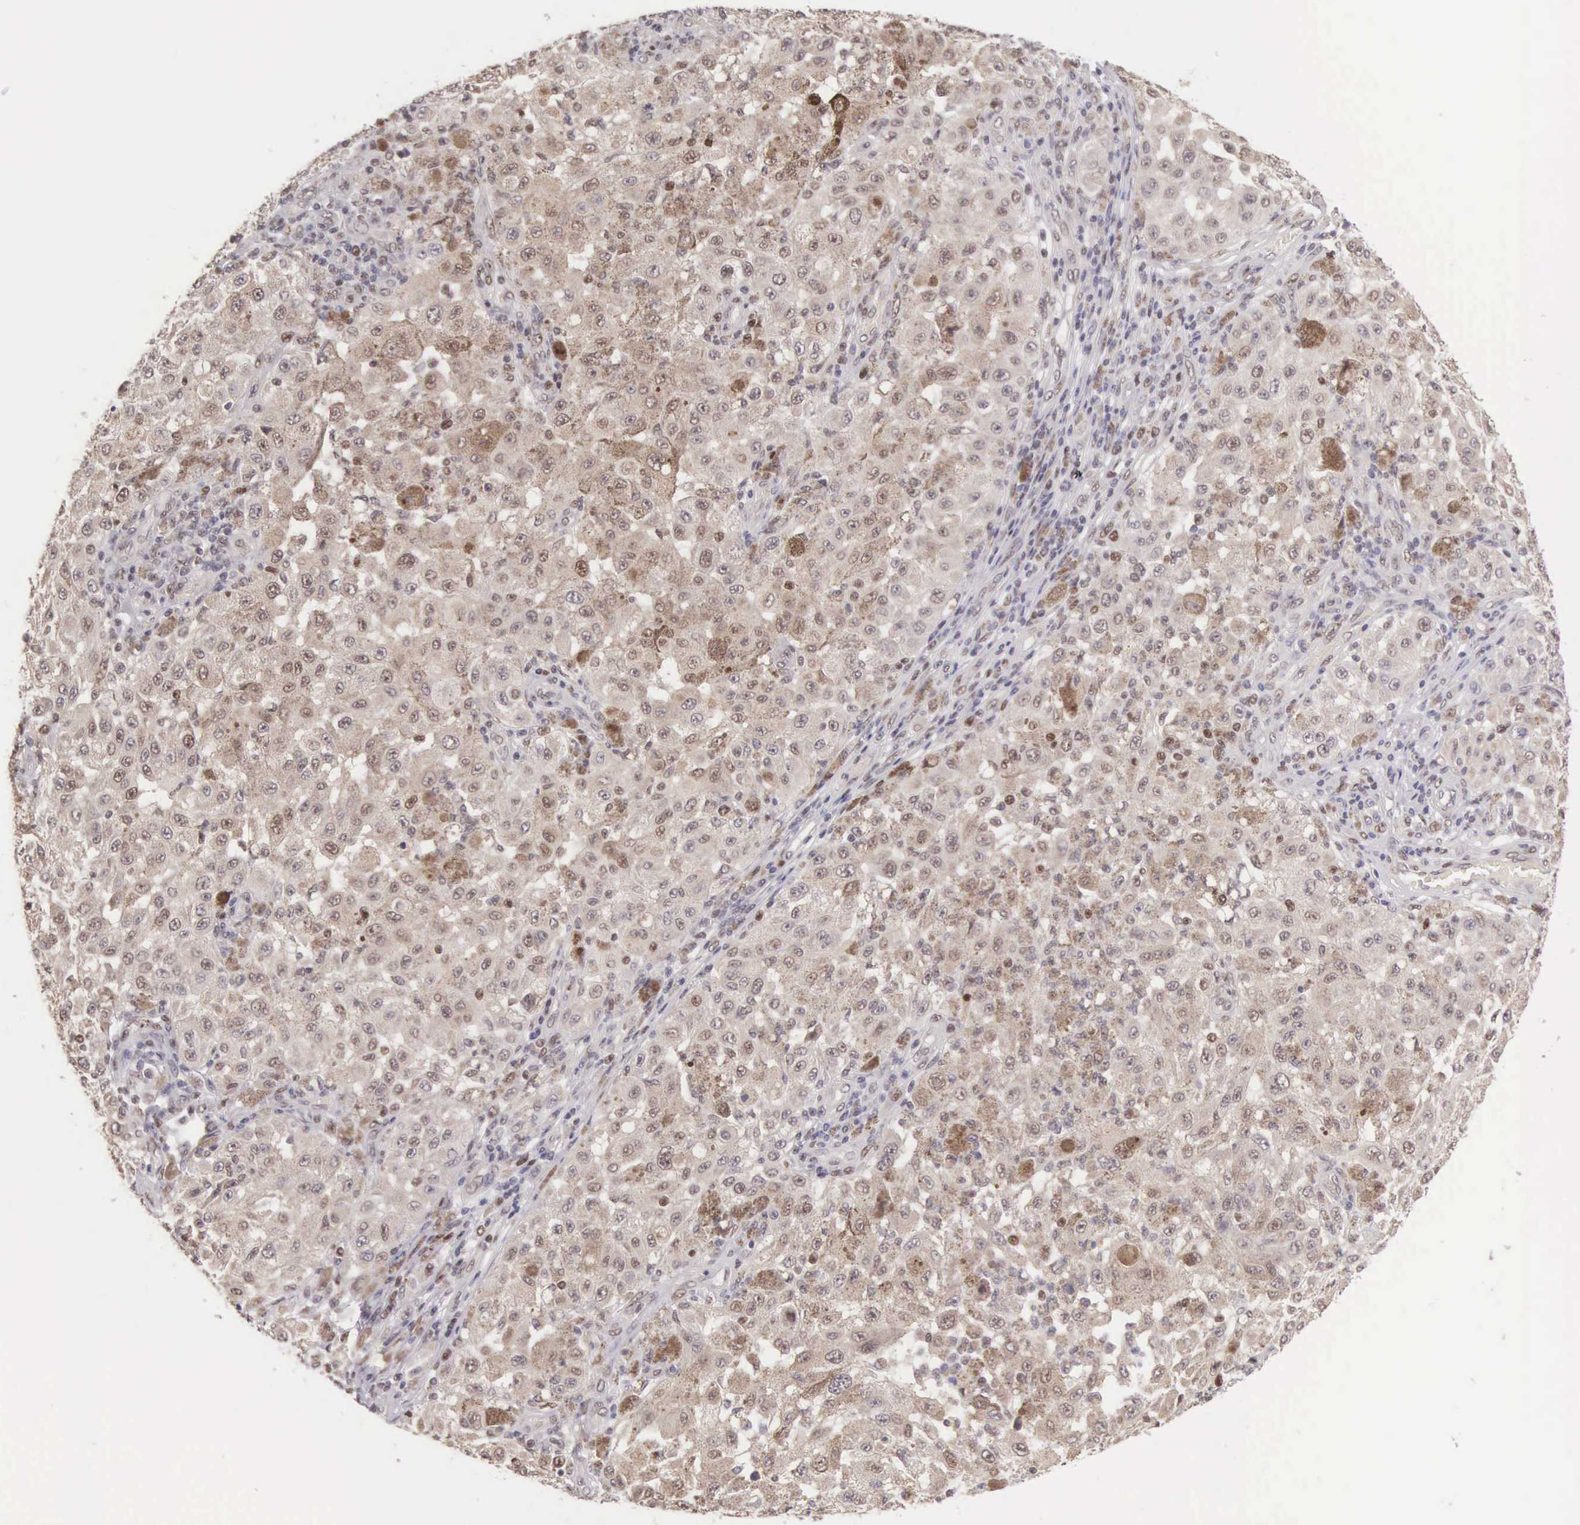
{"staining": {"intensity": "weak", "quantity": "25%-75%", "location": "cytoplasmic/membranous,nuclear"}, "tissue": "melanoma", "cell_type": "Tumor cells", "image_type": "cancer", "snomed": [{"axis": "morphology", "description": "Malignant melanoma, NOS"}, {"axis": "topography", "description": "Skin"}], "caption": "Tumor cells show low levels of weak cytoplasmic/membranous and nuclear positivity in about 25%-75% of cells in human melanoma.", "gene": "CCDC117", "patient": {"sex": "female", "age": 64}}